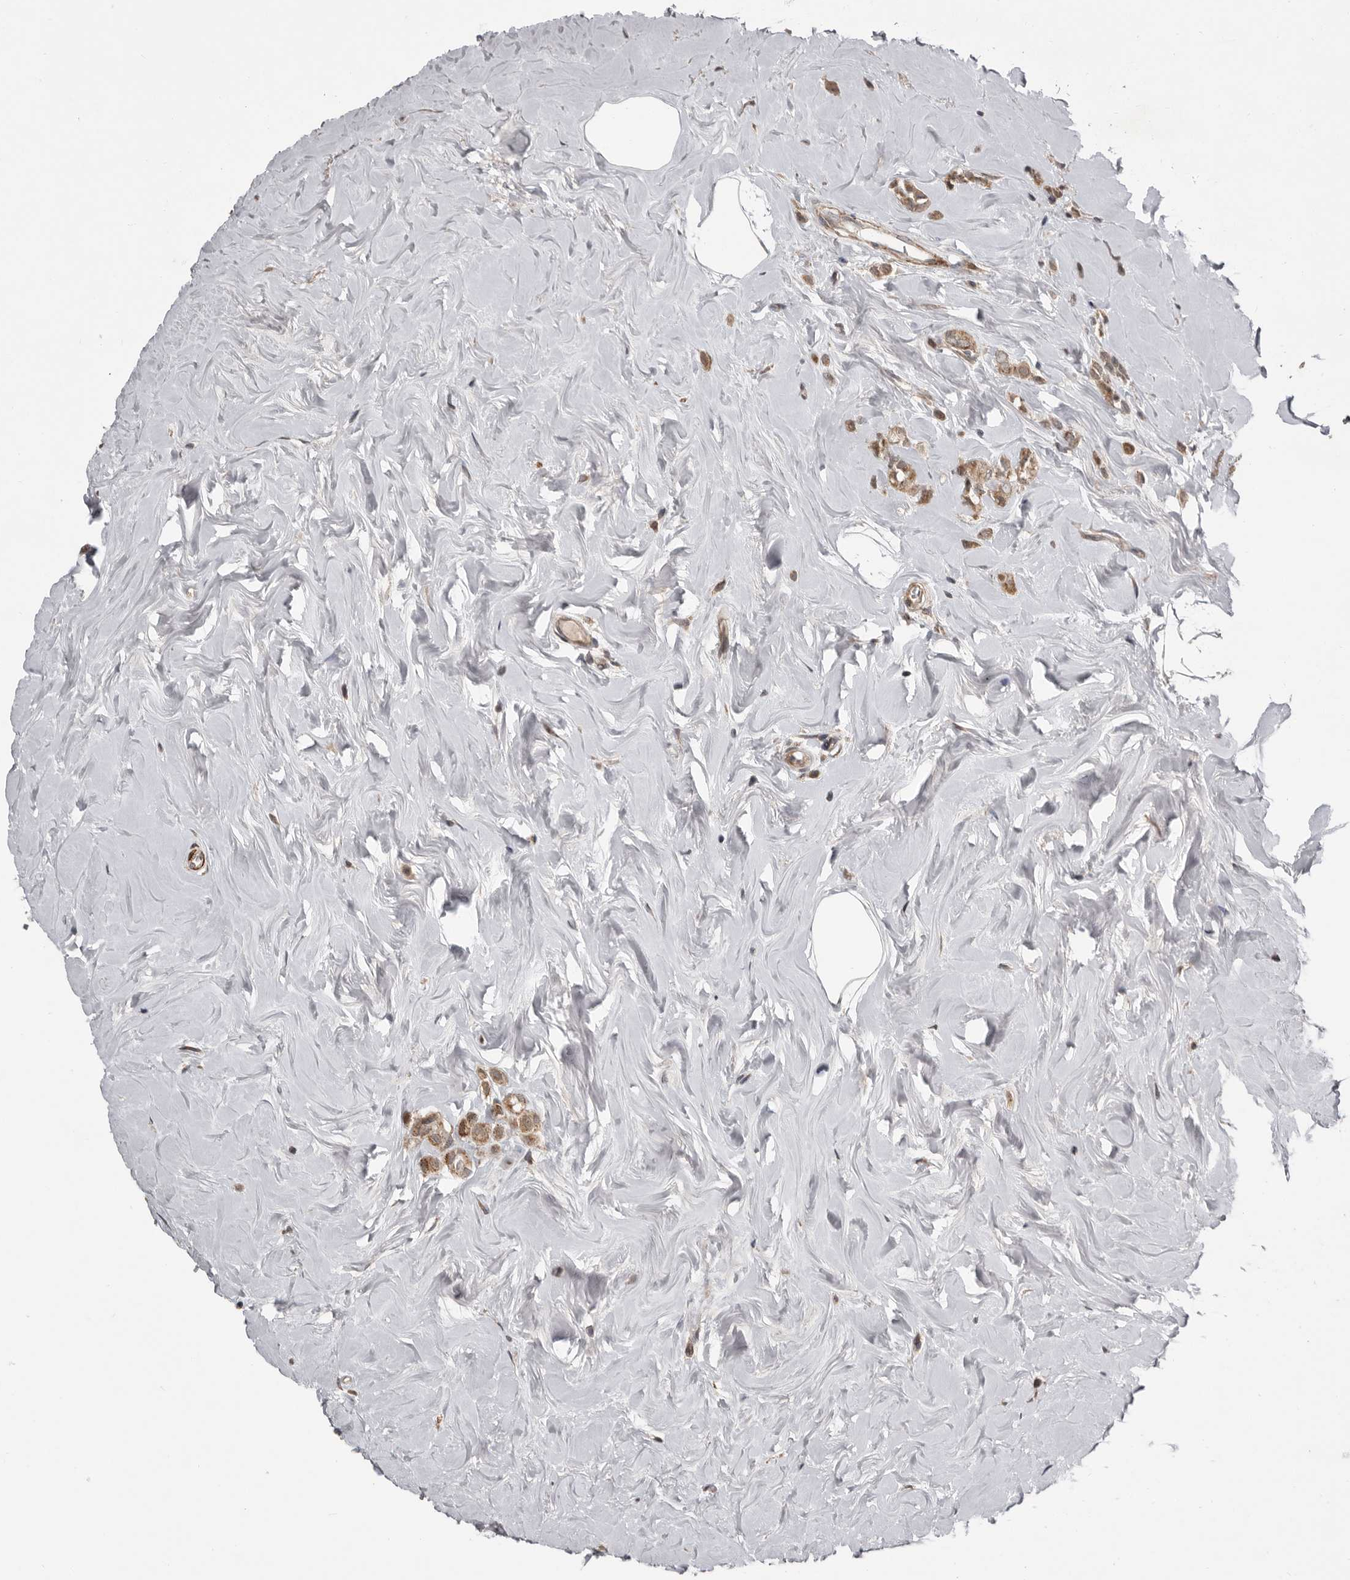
{"staining": {"intensity": "moderate", "quantity": ">75%", "location": "cytoplasmic/membranous"}, "tissue": "breast cancer", "cell_type": "Tumor cells", "image_type": "cancer", "snomed": [{"axis": "morphology", "description": "Lobular carcinoma"}, {"axis": "topography", "description": "Breast"}], "caption": "Approximately >75% of tumor cells in lobular carcinoma (breast) display moderate cytoplasmic/membranous protein positivity as visualized by brown immunohistochemical staining.", "gene": "FGFR4", "patient": {"sex": "female", "age": 47}}